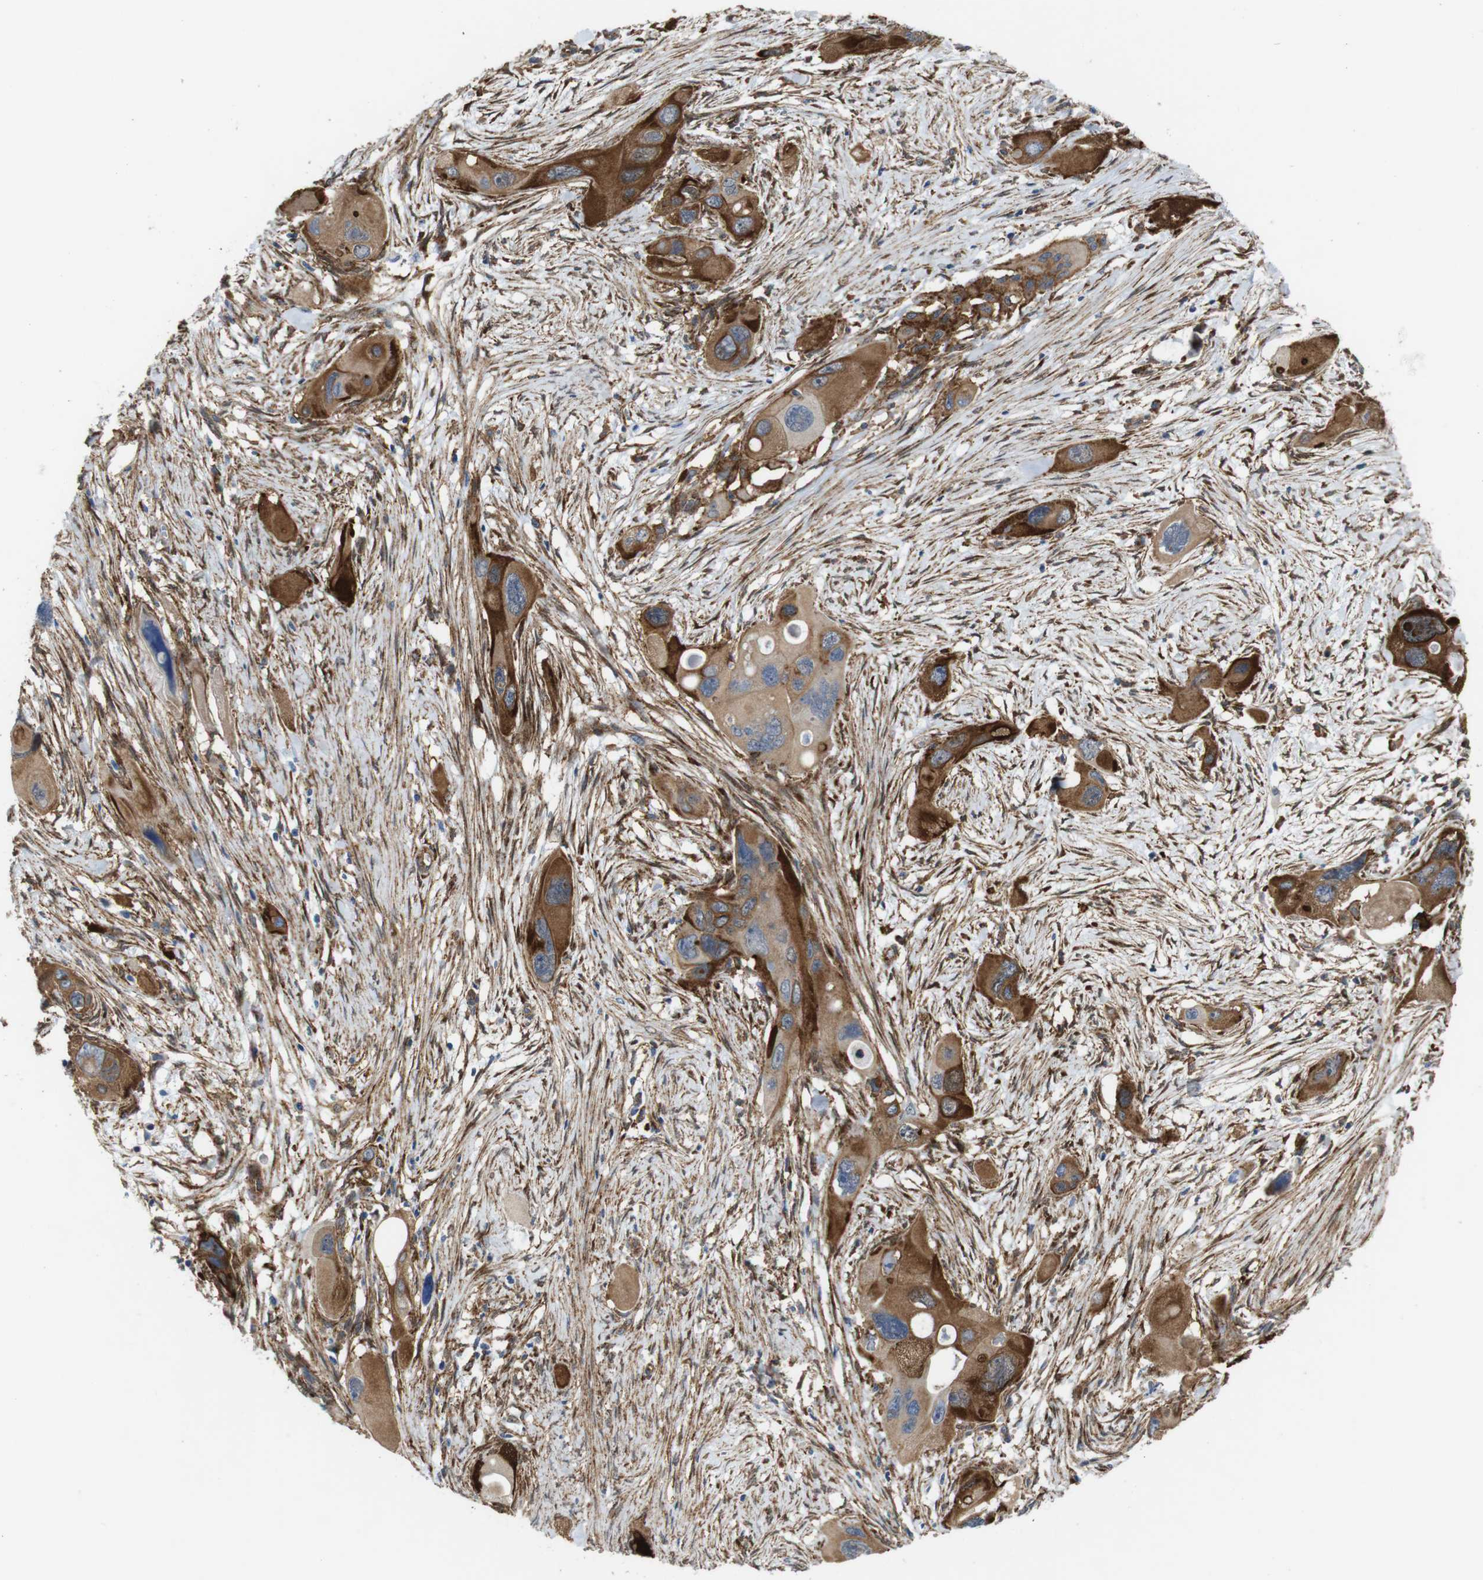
{"staining": {"intensity": "strong", "quantity": ">75%", "location": "cytoplasmic/membranous"}, "tissue": "pancreatic cancer", "cell_type": "Tumor cells", "image_type": "cancer", "snomed": [{"axis": "morphology", "description": "Adenocarcinoma, NOS"}, {"axis": "topography", "description": "Pancreas"}], "caption": "Pancreatic cancer (adenocarcinoma) stained with a protein marker shows strong staining in tumor cells.", "gene": "PTGER4", "patient": {"sex": "male", "age": 73}}